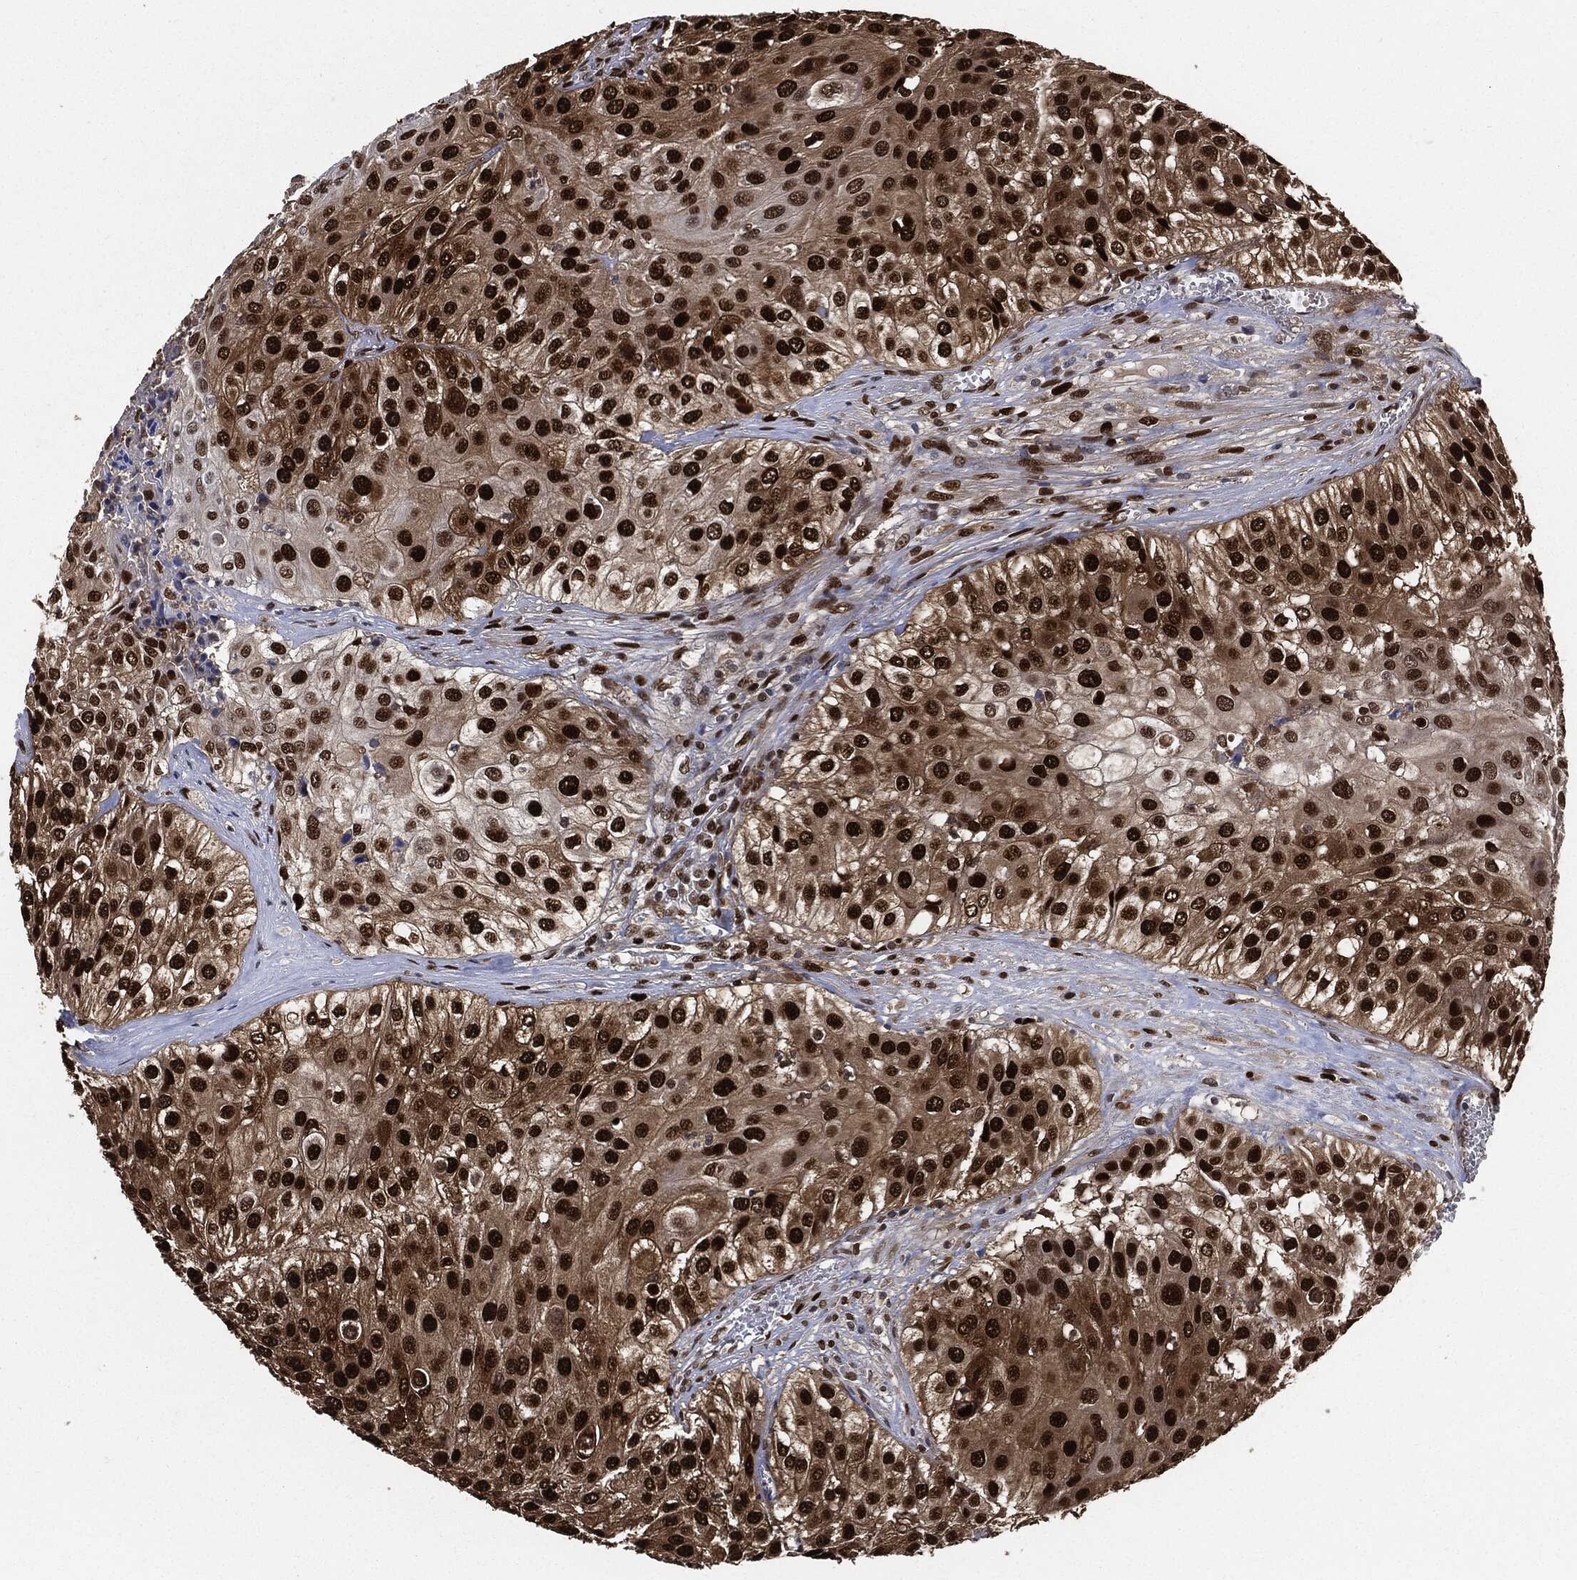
{"staining": {"intensity": "strong", "quantity": ">75%", "location": "nuclear"}, "tissue": "urothelial cancer", "cell_type": "Tumor cells", "image_type": "cancer", "snomed": [{"axis": "morphology", "description": "Urothelial carcinoma, High grade"}, {"axis": "topography", "description": "Urinary bladder"}], "caption": "Immunohistochemistry of human high-grade urothelial carcinoma exhibits high levels of strong nuclear staining in approximately >75% of tumor cells. The staining is performed using DAB brown chromogen to label protein expression. The nuclei are counter-stained blue using hematoxylin.", "gene": "PCNA", "patient": {"sex": "female", "age": 79}}